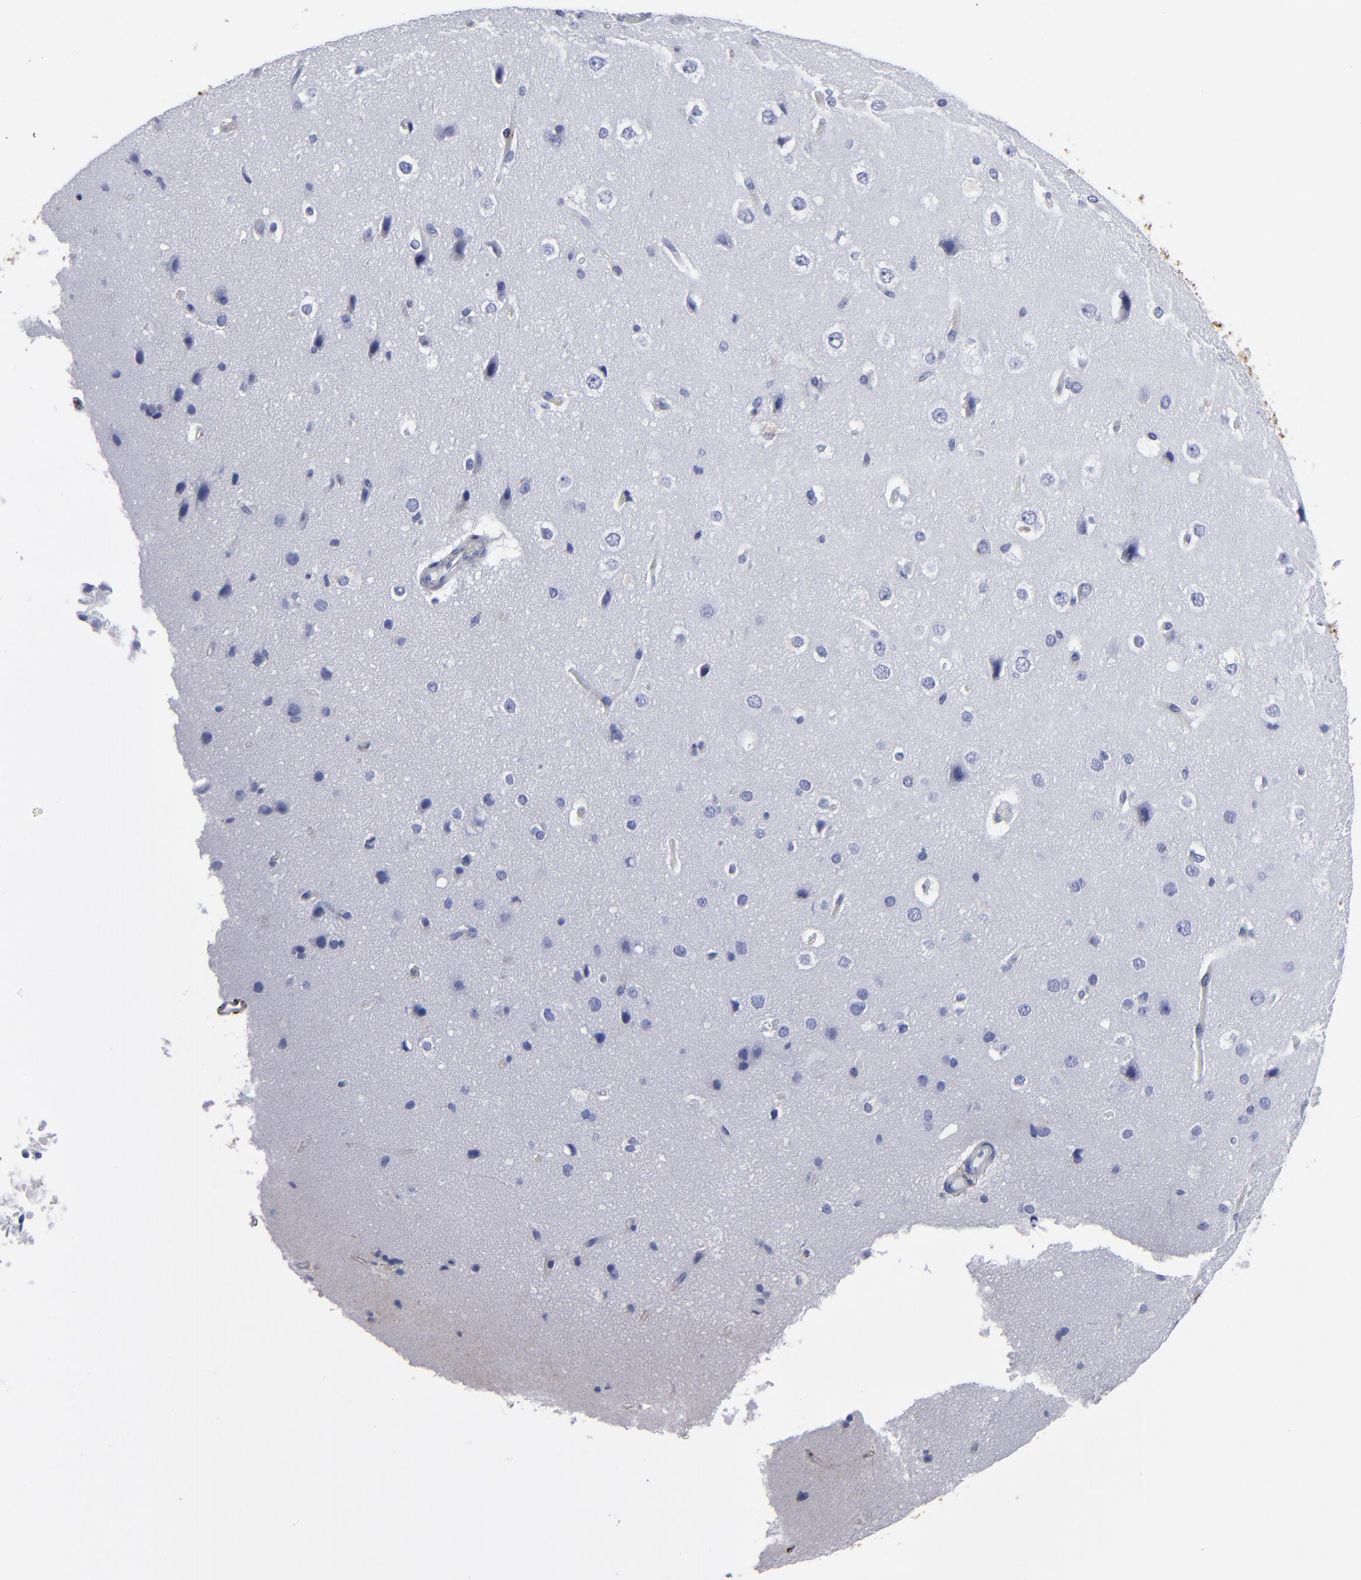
{"staining": {"intensity": "negative", "quantity": "none", "location": "none"}, "tissue": "cerebral cortex", "cell_type": "Endothelial cells", "image_type": "normal", "snomed": [{"axis": "morphology", "description": "Normal tissue, NOS"}, {"axis": "topography", "description": "Cerebral cortex"}], "caption": "This is an immunohistochemistry image of normal cerebral cortex. There is no staining in endothelial cells.", "gene": "EMILIN1", "patient": {"sex": "female", "age": 45}}